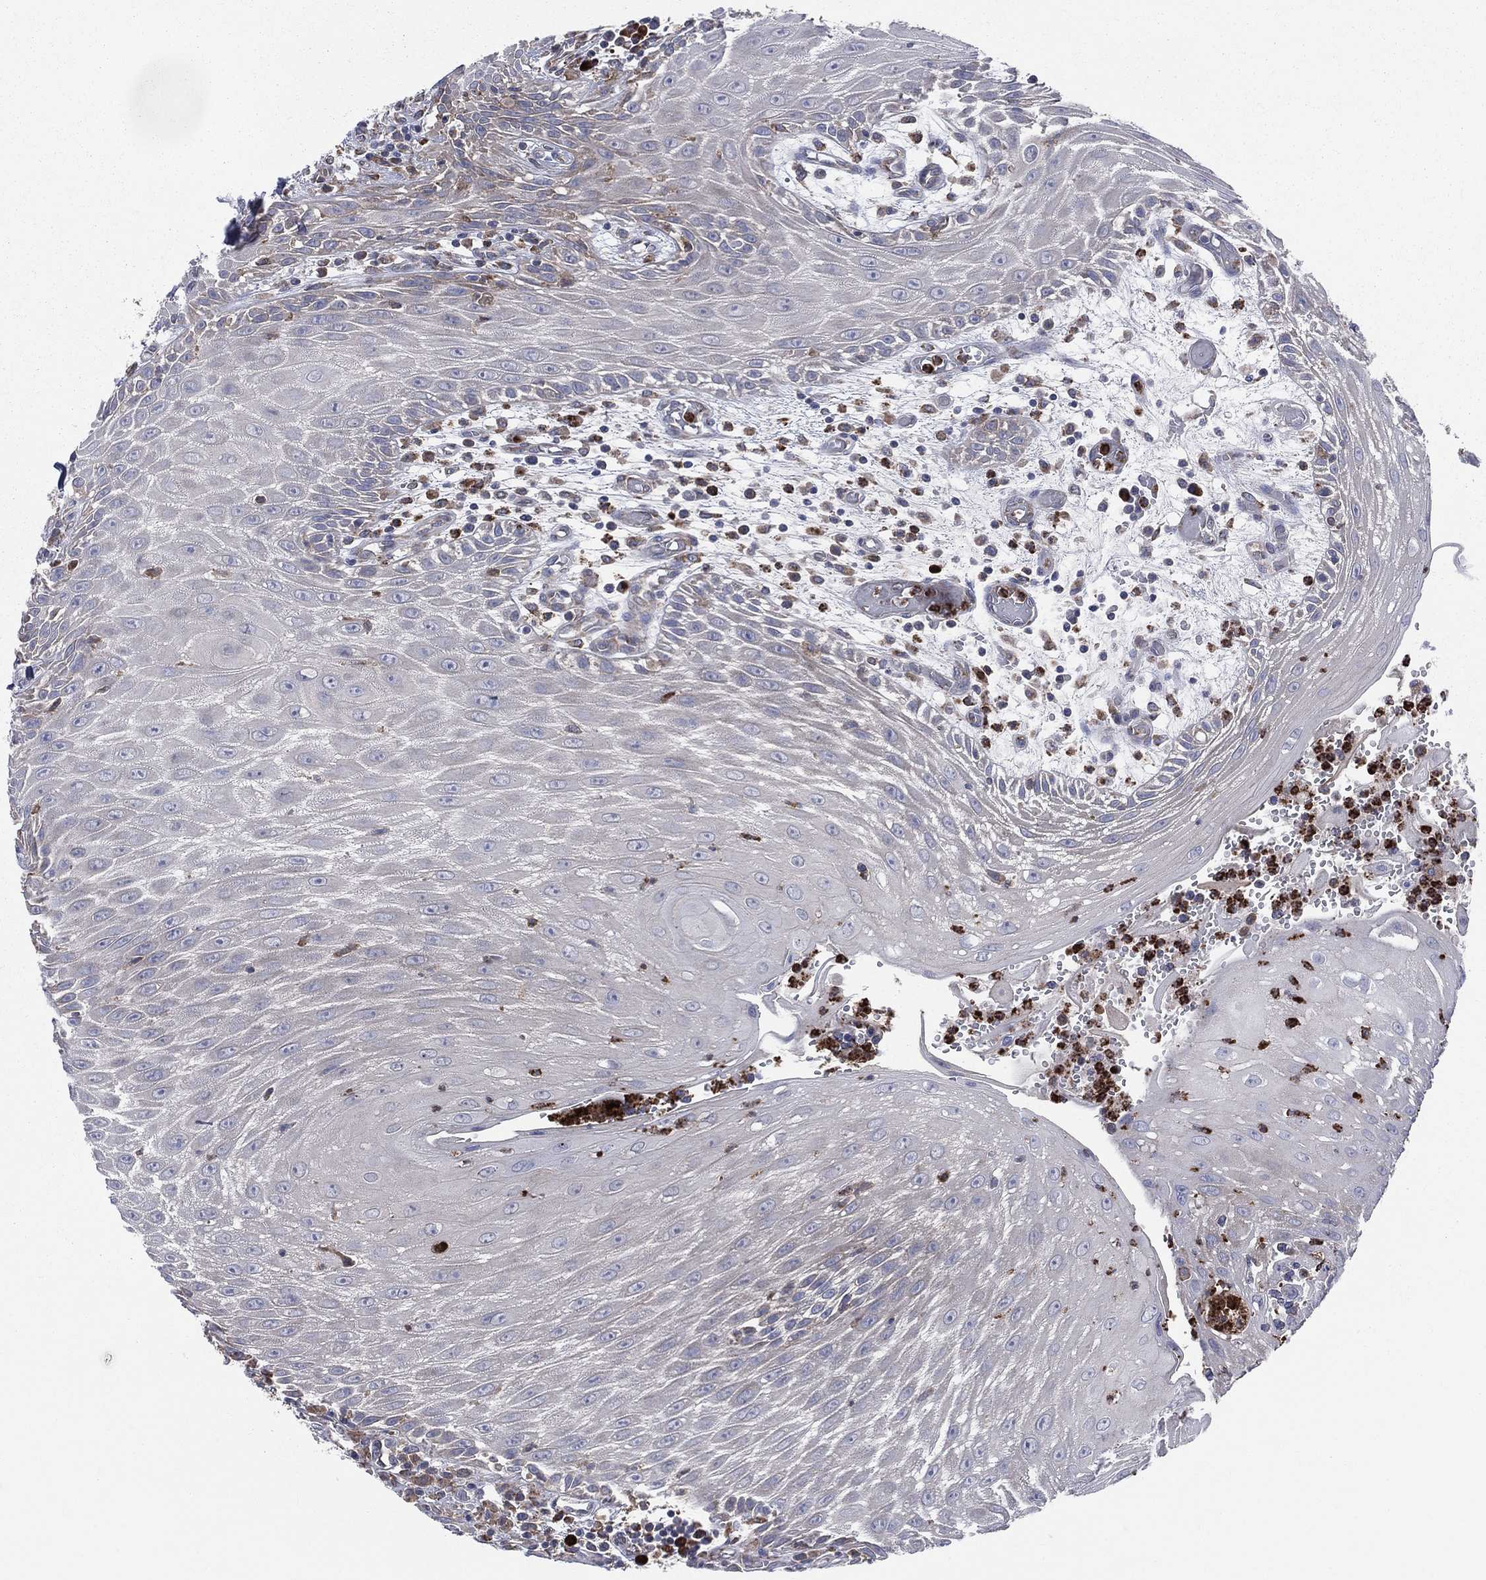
{"staining": {"intensity": "negative", "quantity": "none", "location": "none"}, "tissue": "head and neck cancer", "cell_type": "Tumor cells", "image_type": "cancer", "snomed": [{"axis": "morphology", "description": "Squamous cell carcinoma, NOS"}, {"axis": "topography", "description": "Oral tissue"}, {"axis": "topography", "description": "Head-Neck"}], "caption": "High magnification brightfield microscopy of head and neck cancer stained with DAB (brown) and counterstained with hematoxylin (blue): tumor cells show no significant expression.", "gene": "CCDC159", "patient": {"sex": "male", "age": 58}}